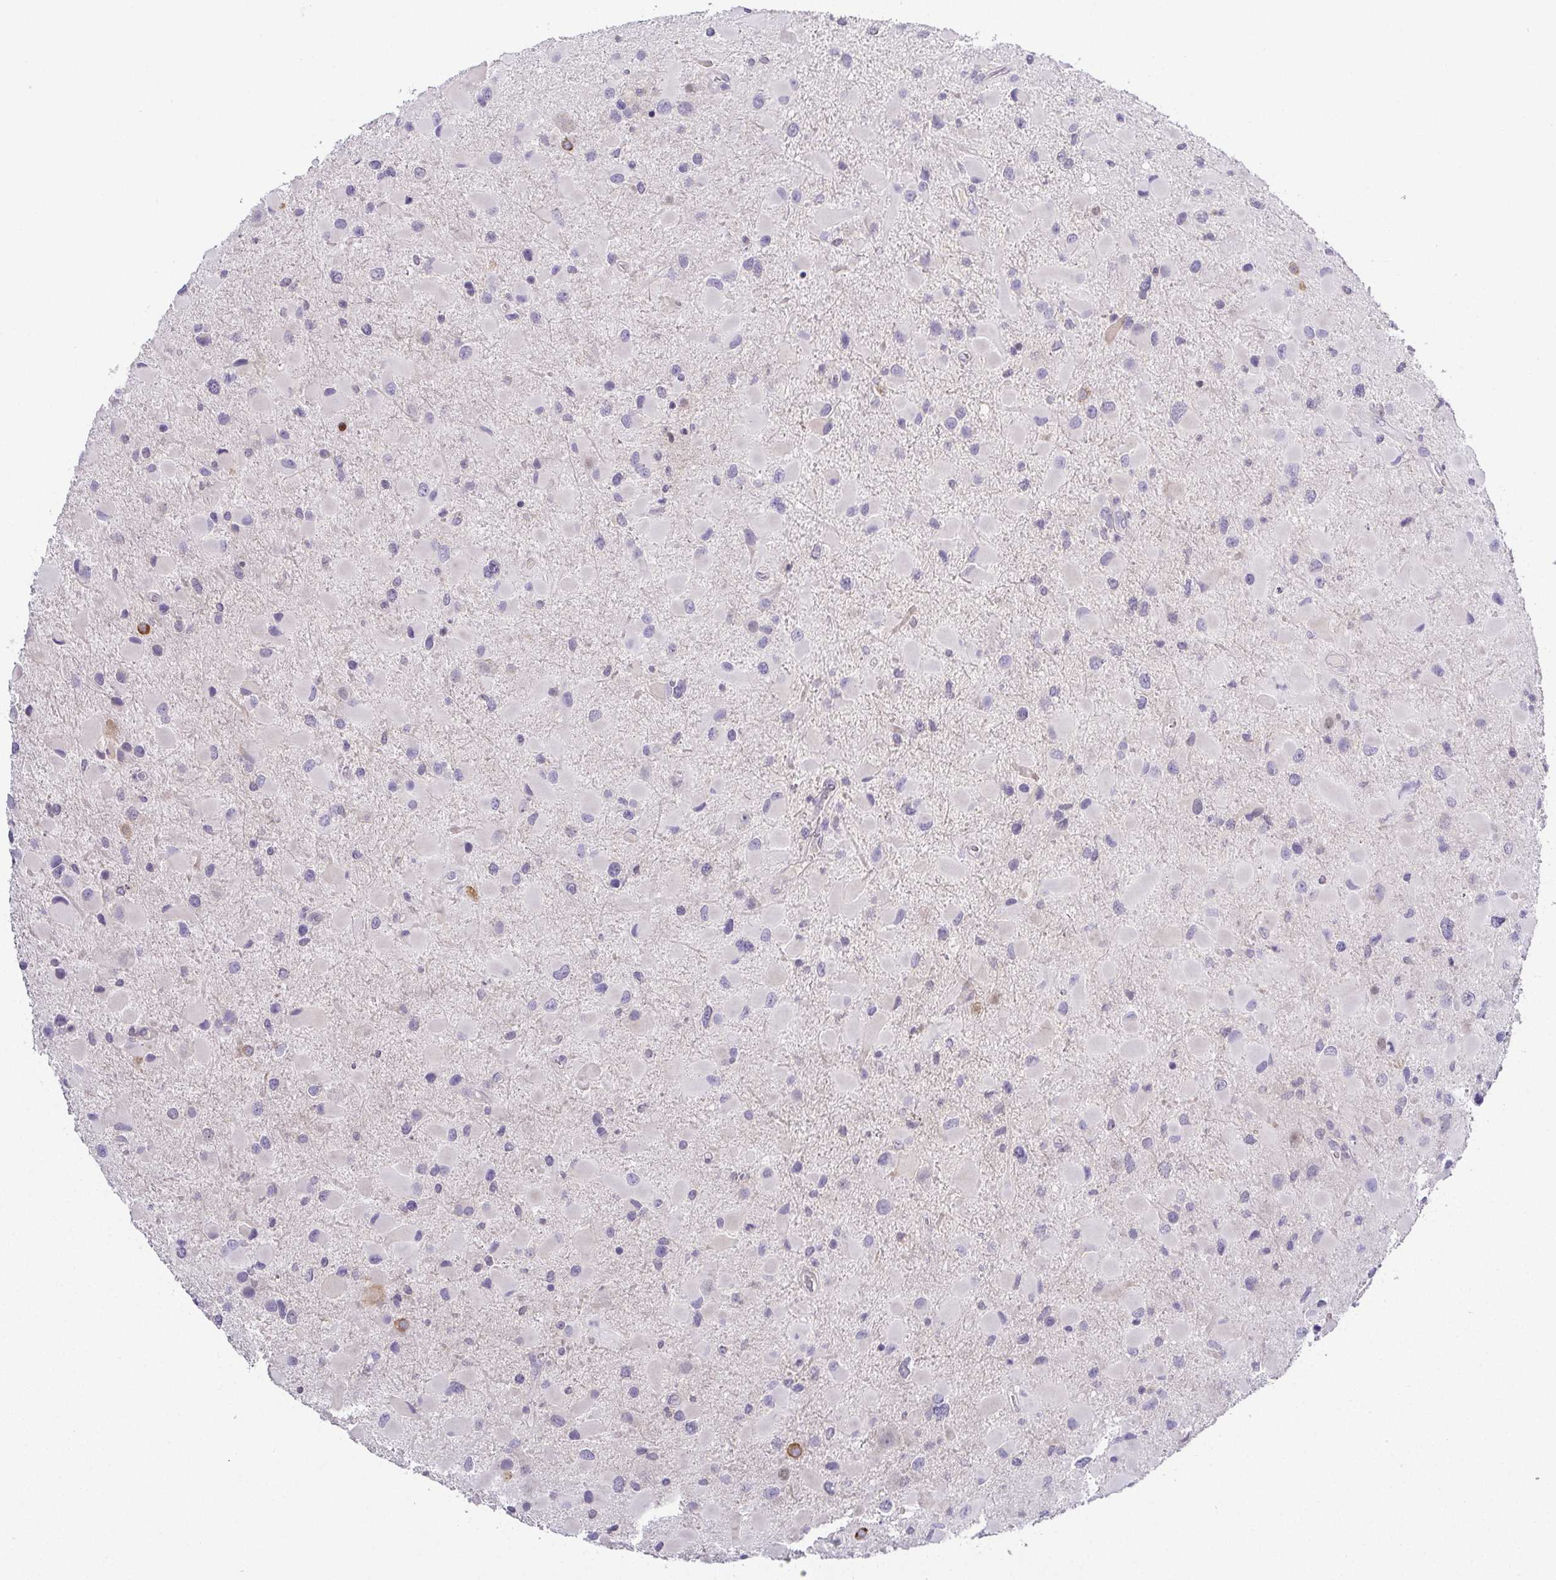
{"staining": {"intensity": "negative", "quantity": "none", "location": "none"}, "tissue": "glioma", "cell_type": "Tumor cells", "image_type": "cancer", "snomed": [{"axis": "morphology", "description": "Glioma, malignant, Low grade"}, {"axis": "topography", "description": "Brain"}], "caption": "DAB (3,3'-diaminobenzidine) immunohistochemical staining of glioma demonstrates no significant staining in tumor cells.", "gene": "RNASE7", "patient": {"sex": "female", "age": 32}}